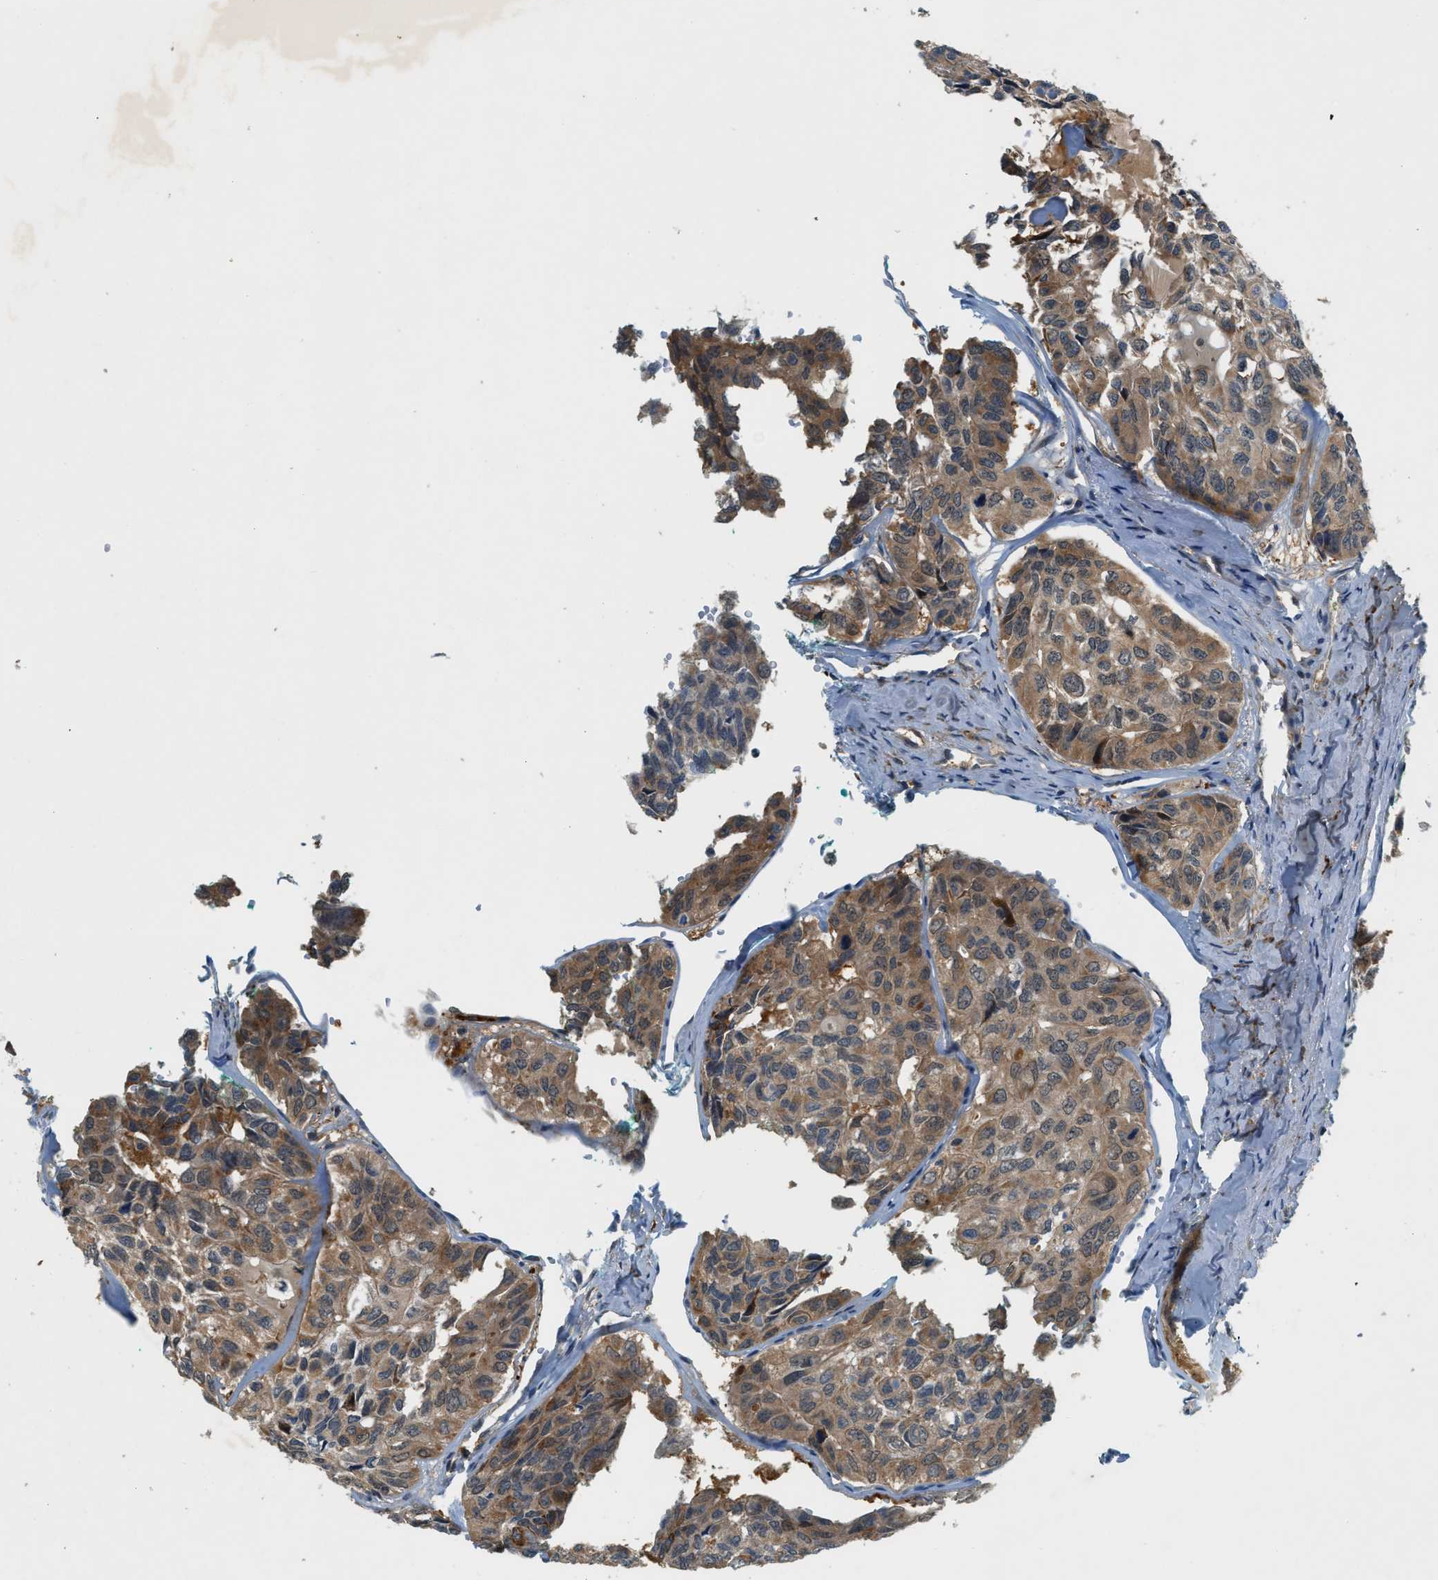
{"staining": {"intensity": "moderate", "quantity": ">75%", "location": "cytoplasmic/membranous"}, "tissue": "head and neck cancer", "cell_type": "Tumor cells", "image_type": "cancer", "snomed": [{"axis": "morphology", "description": "Adenocarcinoma, NOS"}, {"axis": "topography", "description": "Salivary gland, NOS"}, {"axis": "topography", "description": "Head-Neck"}], "caption": "Head and neck cancer (adenocarcinoma) was stained to show a protein in brown. There is medium levels of moderate cytoplasmic/membranous expression in about >75% of tumor cells. The staining is performed using DAB (3,3'-diaminobenzidine) brown chromogen to label protein expression. The nuclei are counter-stained blue using hematoxylin.", "gene": "PDCL3", "patient": {"sex": "female", "age": 76}}